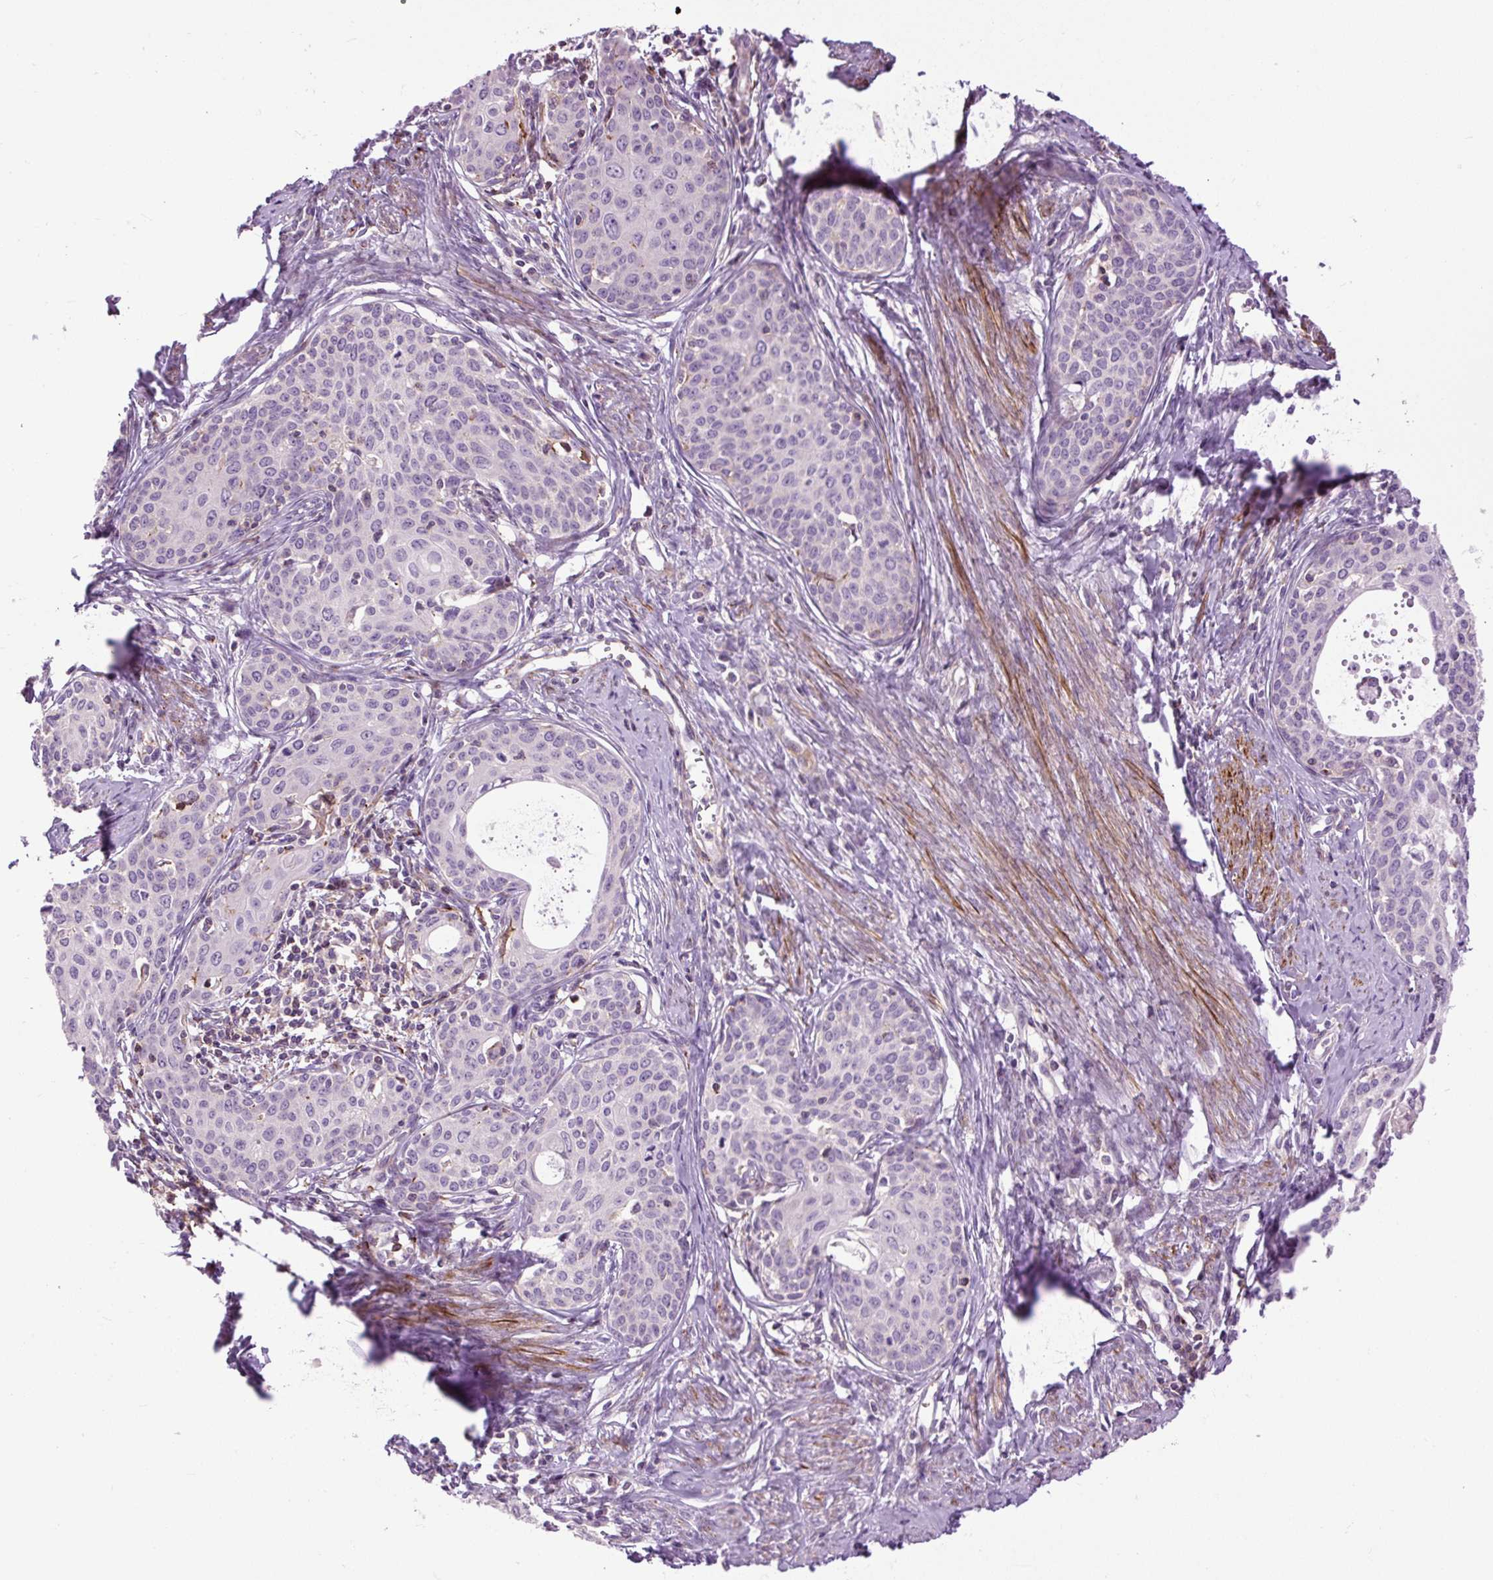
{"staining": {"intensity": "weak", "quantity": "<25%", "location": "cytoplasmic/membranous"}, "tissue": "cervical cancer", "cell_type": "Tumor cells", "image_type": "cancer", "snomed": [{"axis": "morphology", "description": "Squamous cell carcinoma, NOS"}, {"axis": "morphology", "description": "Adenocarcinoma, NOS"}, {"axis": "topography", "description": "Cervix"}], "caption": "Photomicrograph shows no protein expression in tumor cells of cervical cancer tissue.", "gene": "ZNF197", "patient": {"sex": "female", "age": 52}}